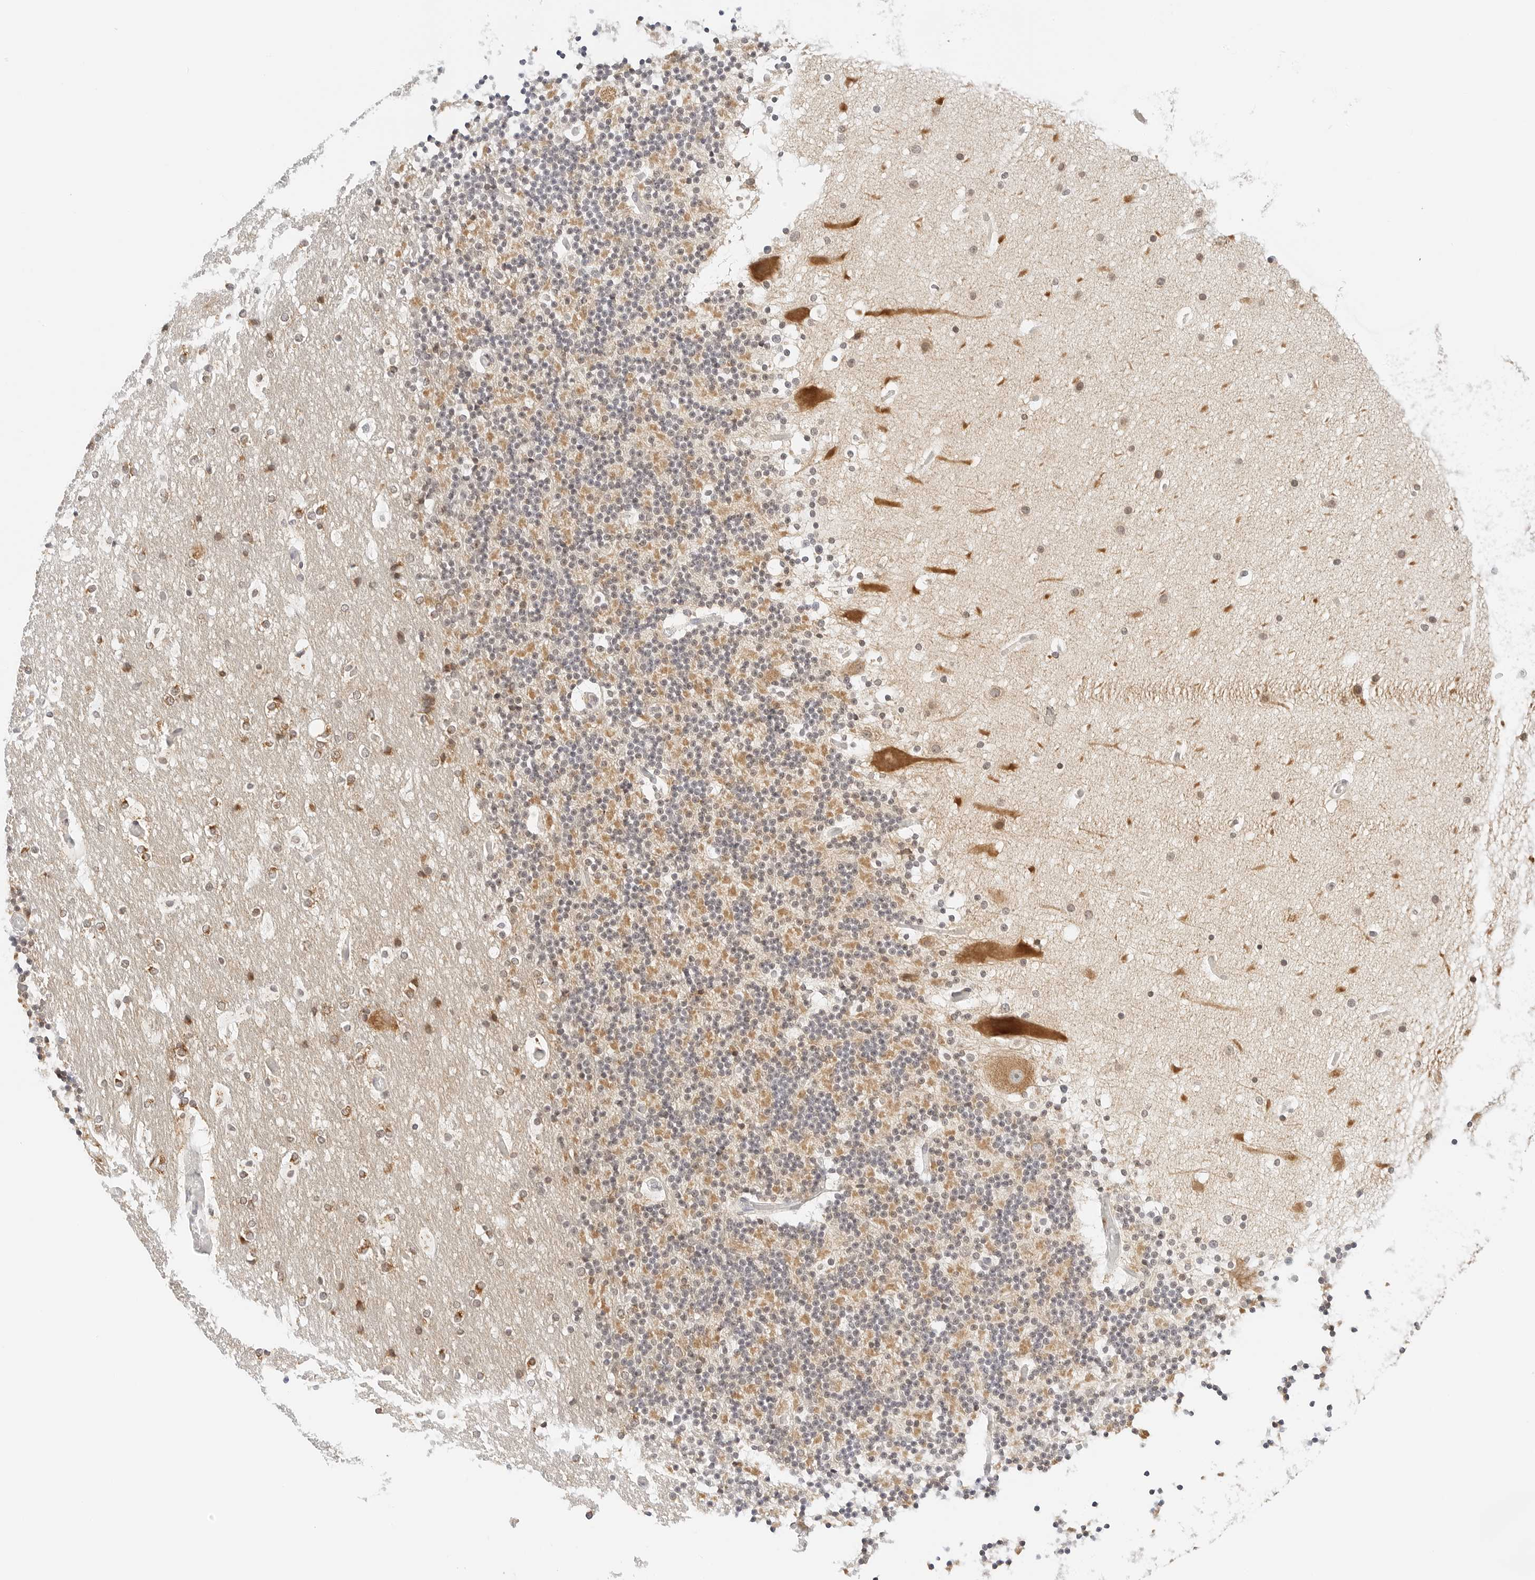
{"staining": {"intensity": "moderate", "quantity": "25%-75%", "location": "cytoplasmic/membranous"}, "tissue": "cerebellum", "cell_type": "Cells in granular layer", "image_type": "normal", "snomed": [{"axis": "morphology", "description": "Normal tissue, NOS"}, {"axis": "topography", "description": "Cerebellum"}], "caption": "DAB (3,3'-diaminobenzidine) immunohistochemical staining of benign human cerebellum displays moderate cytoplasmic/membranous protein staining in about 25%-75% of cells in granular layer. (DAB IHC with brightfield microscopy, high magnification).", "gene": "ATL1", "patient": {"sex": "male", "age": 57}}